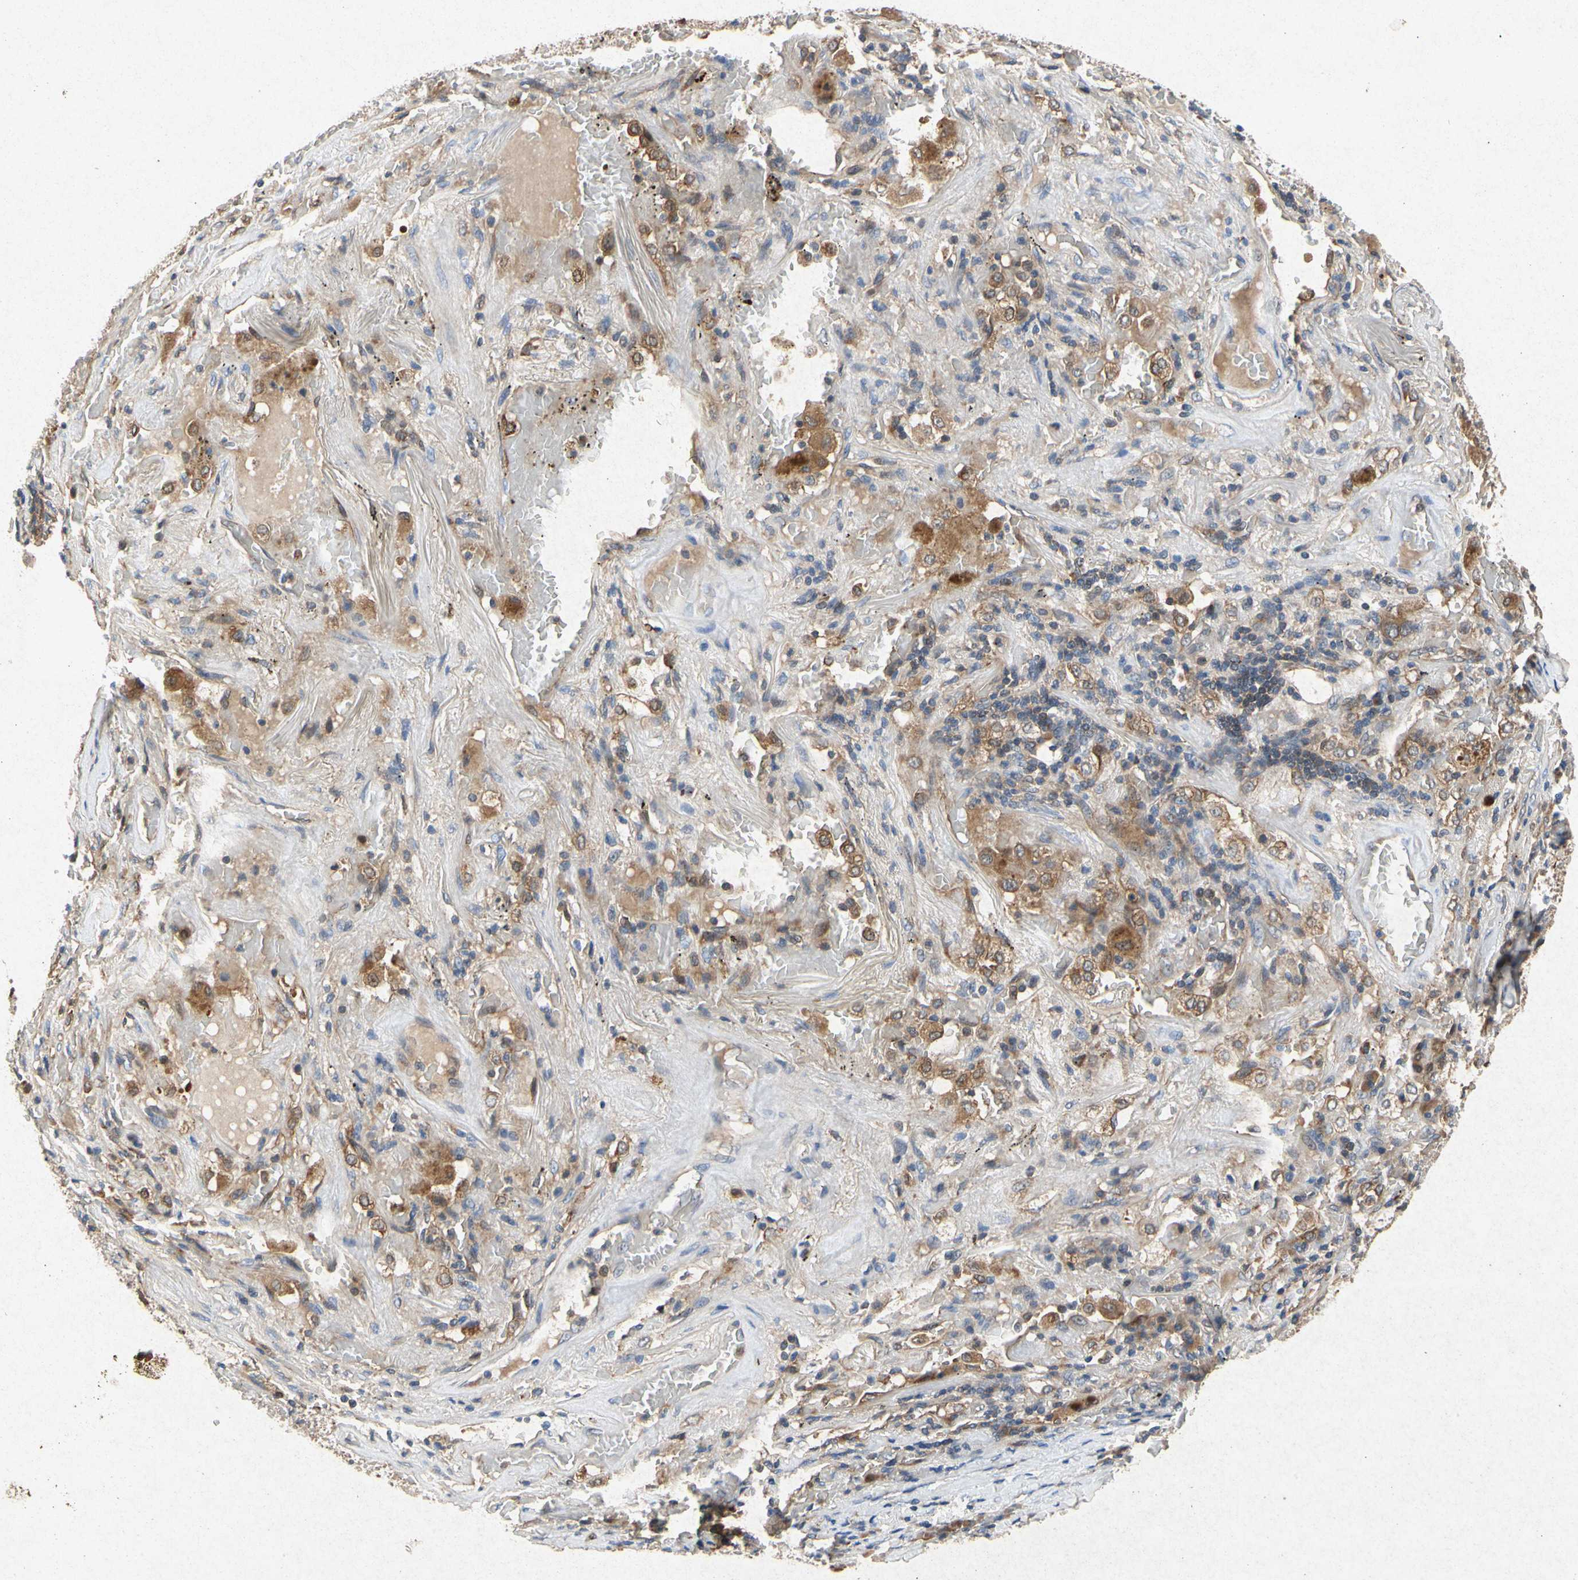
{"staining": {"intensity": "moderate", "quantity": ">75%", "location": "cytoplasmic/membranous"}, "tissue": "lung cancer", "cell_type": "Tumor cells", "image_type": "cancer", "snomed": [{"axis": "morphology", "description": "Squamous cell carcinoma, NOS"}, {"axis": "topography", "description": "Lung"}], "caption": "Protein expression analysis of human lung squamous cell carcinoma reveals moderate cytoplasmic/membranous positivity in about >75% of tumor cells.", "gene": "RPS6KA1", "patient": {"sex": "male", "age": 57}}